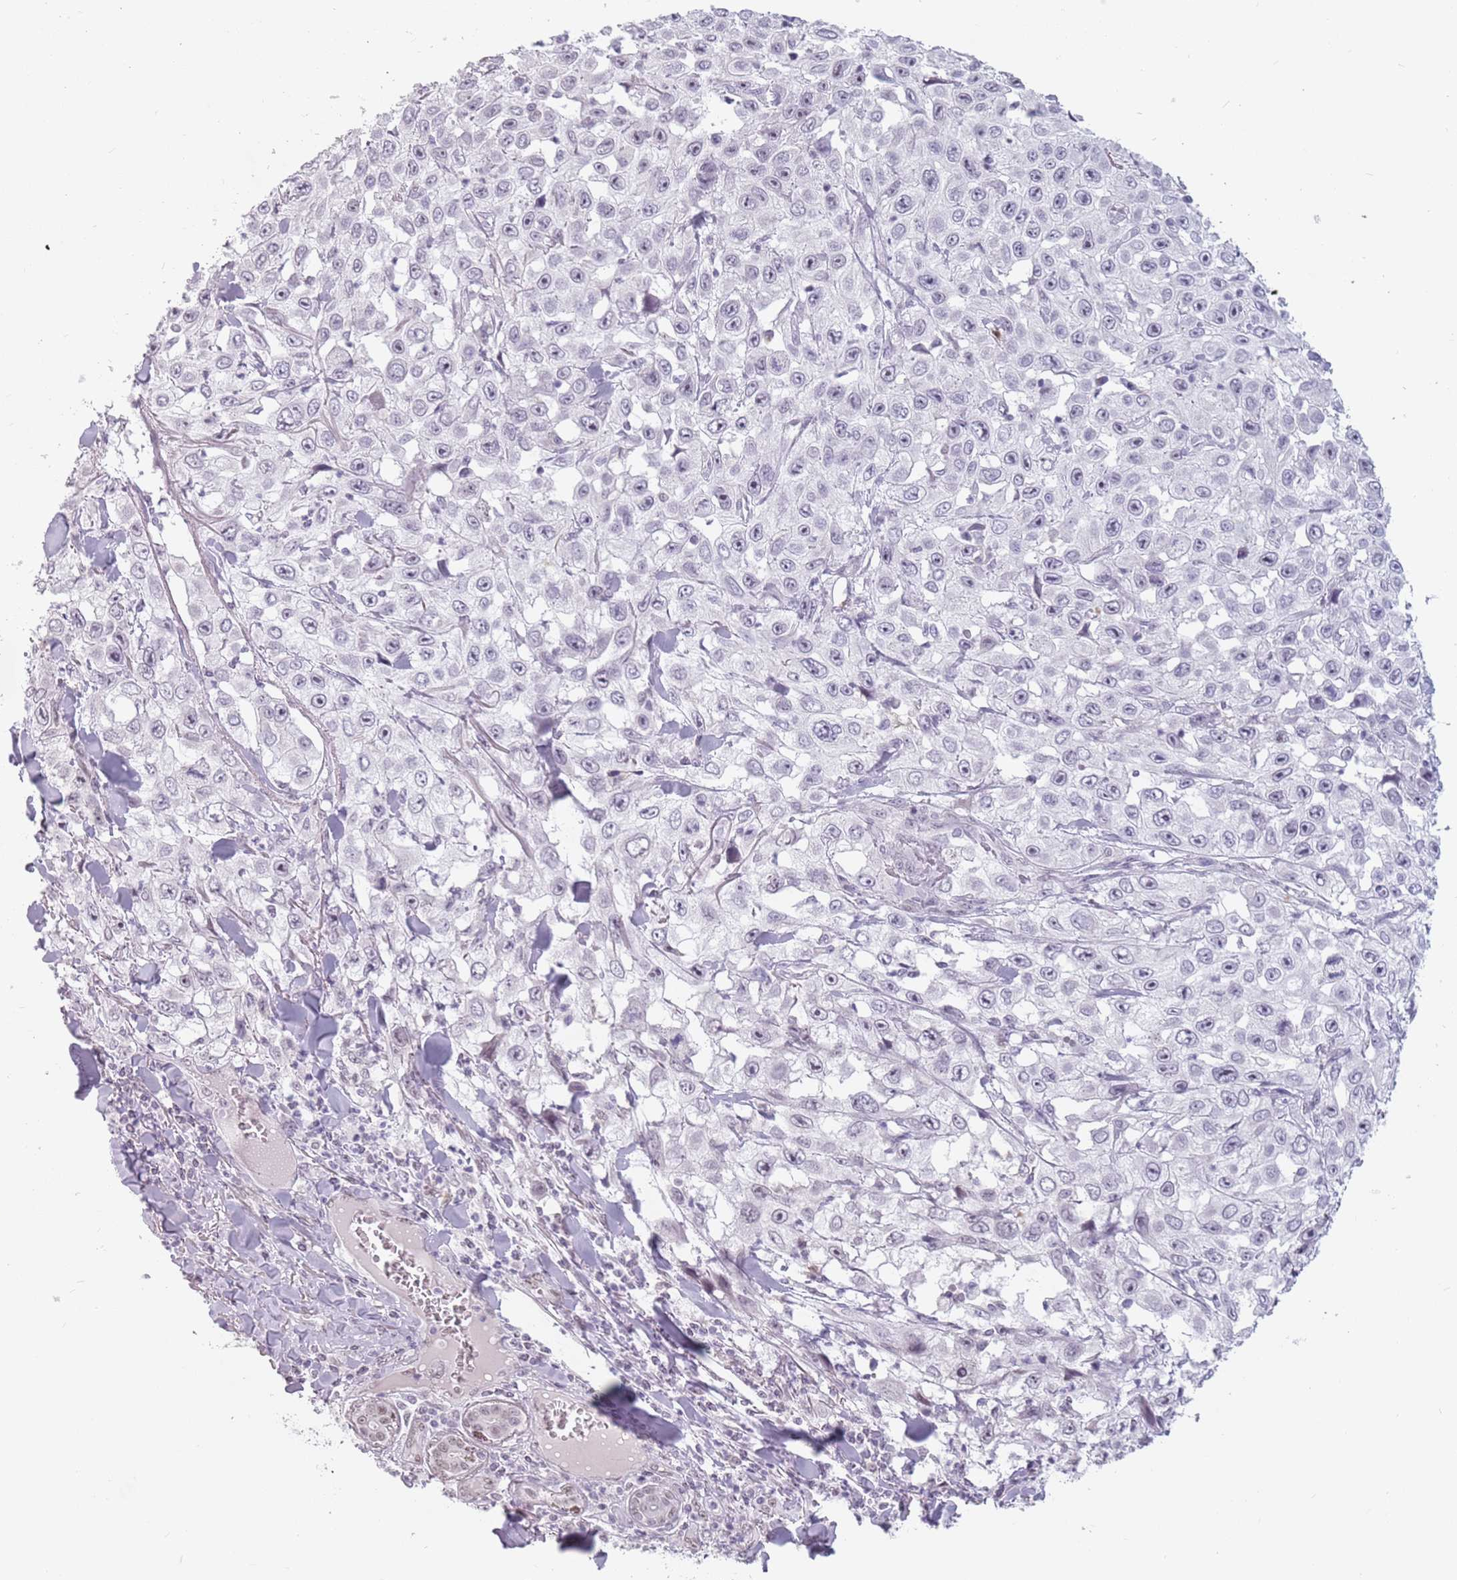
{"staining": {"intensity": "negative", "quantity": "none", "location": "none"}, "tissue": "skin cancer", "cell_type": "Tumor cells", "image_type": "cancer", "snomed": [{"axis": "morphology", "description": "Squamous cell carcinoma, NOS"}, {"axis": "topography", "description": "Skin"}], "caption": "Immunohistochemistry (IHC) photomicrograph of human skin cancer (squamous cell carcinoma) stained for a protein (brown), which shows no staining in tumor cells.", "gene": "PTCHD1", "patient": {"sex": "male", "age": 82}}